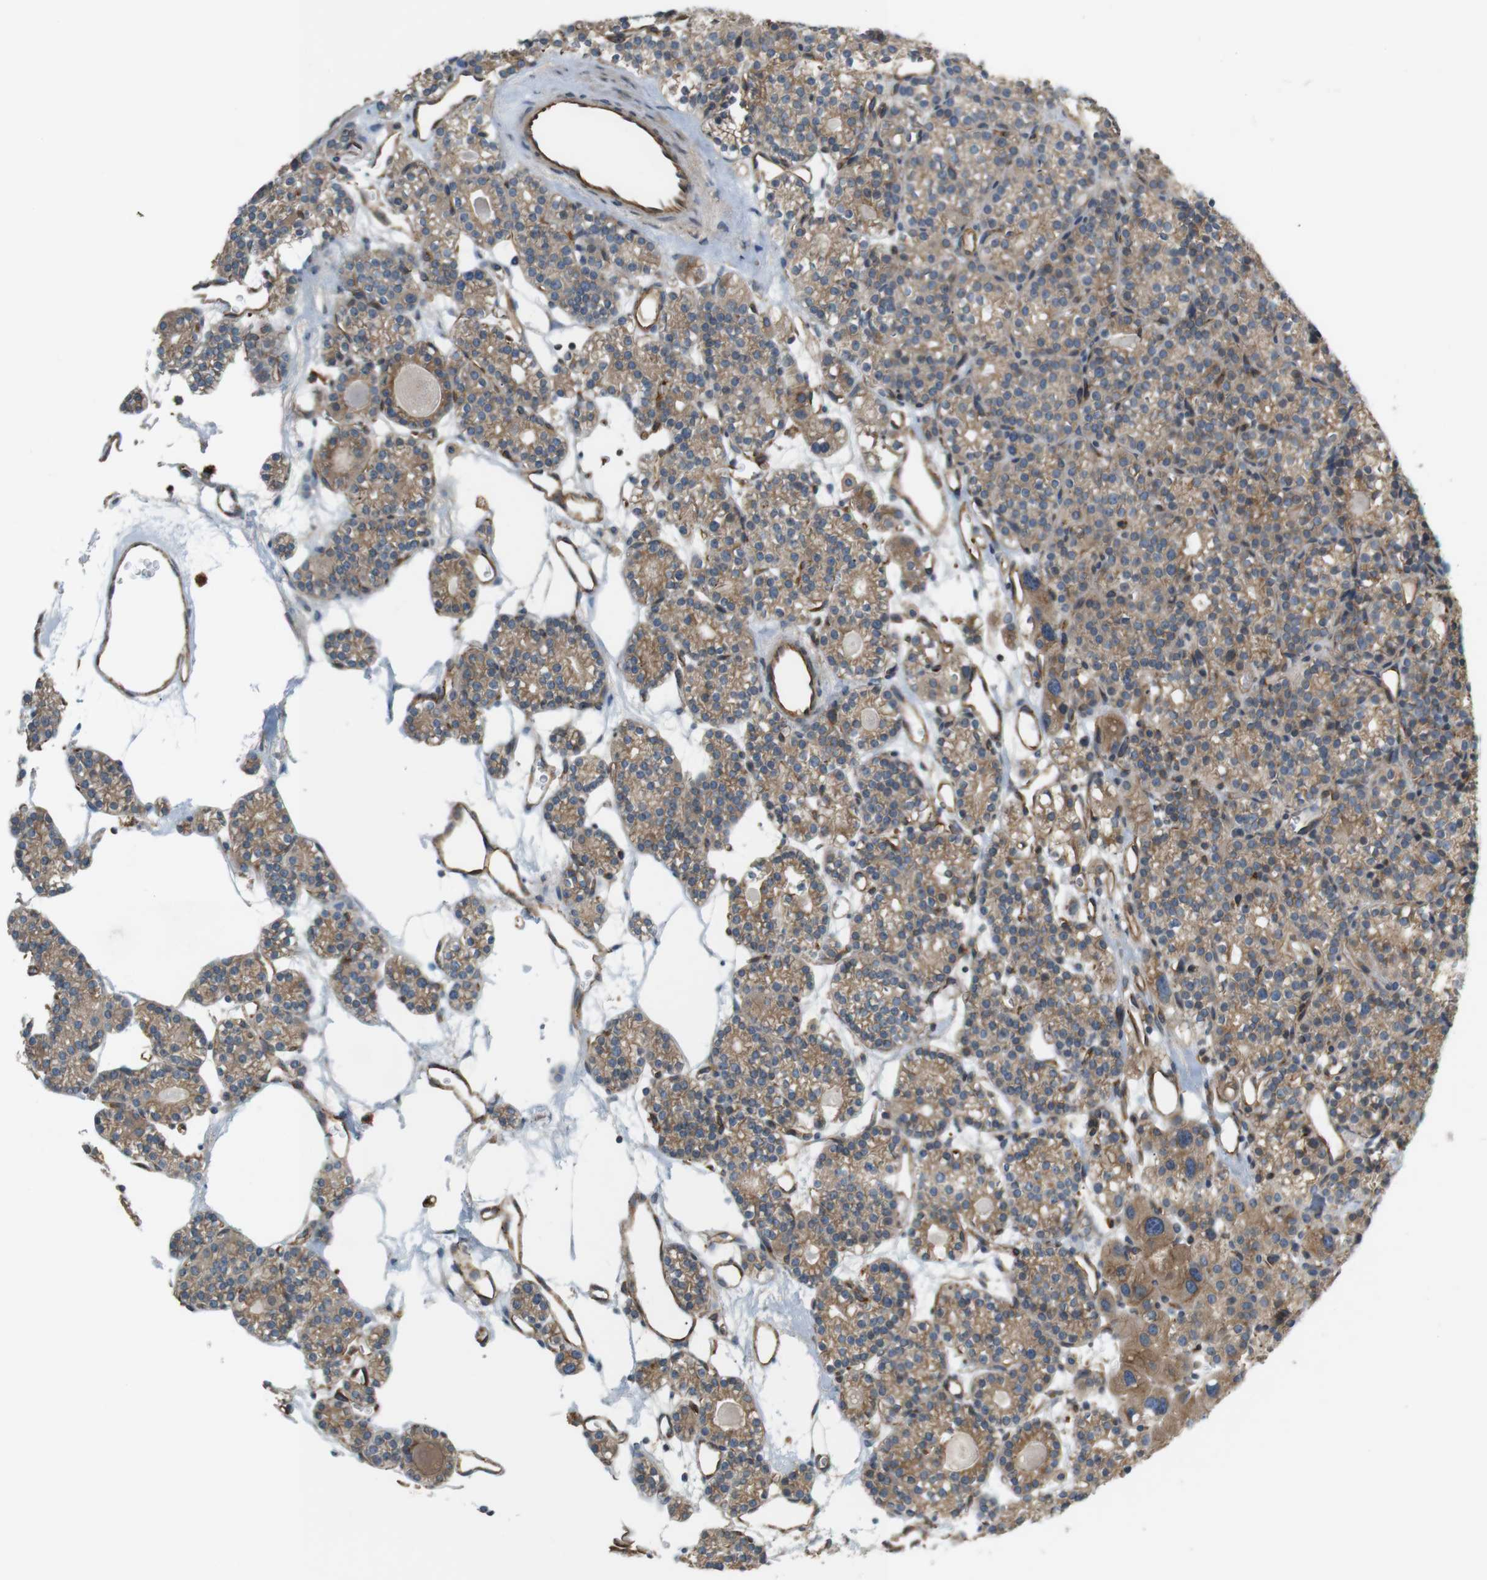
{"staining": {"intensity": "moderate", "quantity": ">75%", "location": "cytoplasmic/membranous"}, "tissue": "parathyroid gland", "cell_type": "Glandular cells", "image_type": "normal", "snomed": [{"axis": "morphology", "description": "Normal tissue, NOS"}, {"axis": "topography", "description": "Parathyroid gland"}], "caption": "A medium amount of moderate cytoplasmic/membranous positivity is appreciated in approximately >75% of glandular cells in normal parathyroid gland.", "gene": "BVES", "patient": {"sex": "female", "age": 64}}